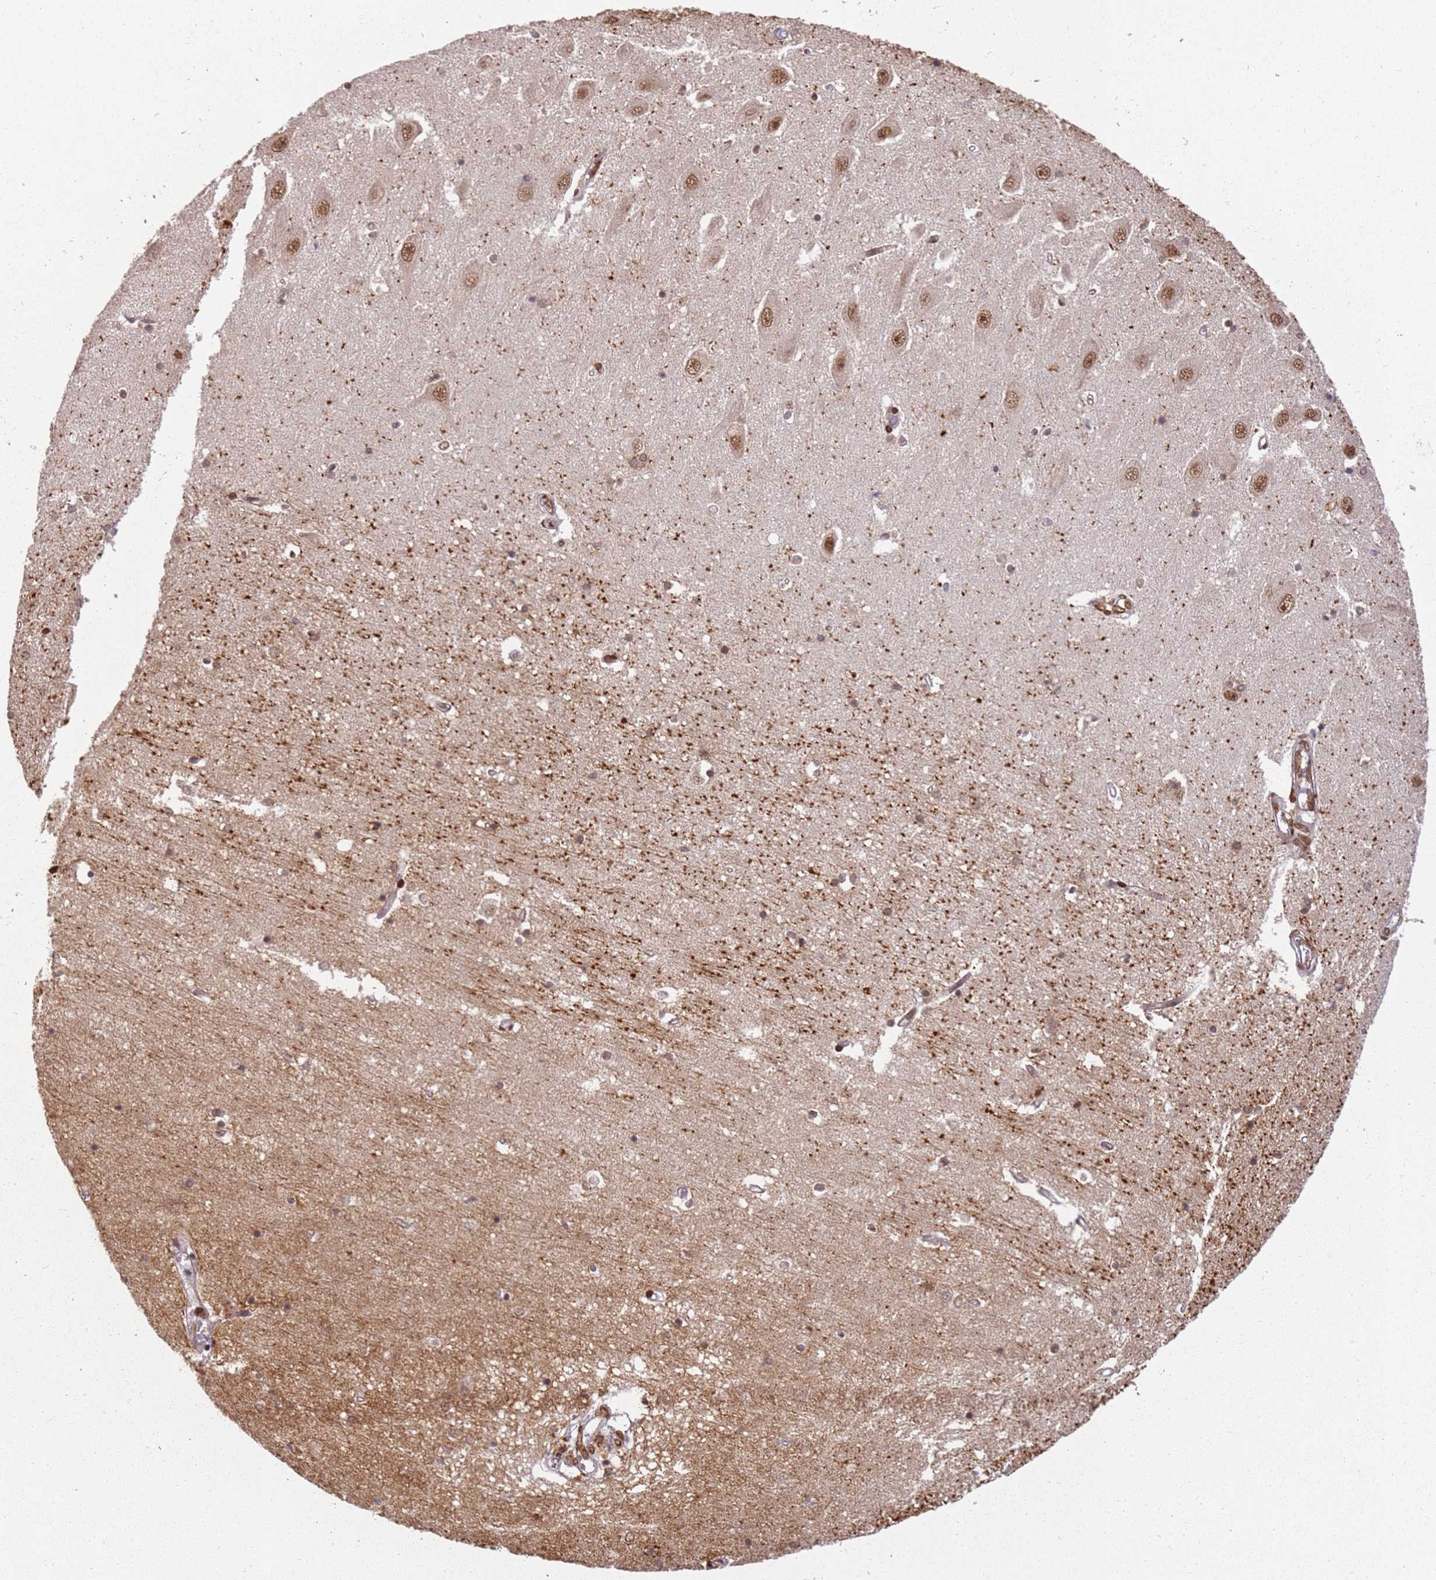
{"staining": {"intensity": "weak", "quantity": "<25%", "location": "nuclear"}, "tissue": "hippocampus", "cell_type": "Glial cells", "image_type": "normal", "snomed": [{"axis": "morphology", "description": "Normal tissue, NOS"}, {"axis": "topography", "description": "Hippocampus"}], "caption": "DAB (3,3'-diaminobenzidine) immunohistochemical staining of benign hippocampus shows no significant positivity in glial cells. (Stains: DAB (3,3'-diaminobenzidine) immunohistochemistry with hematoxylin counter stain, Microscopy: brightfield microscopy at high magnification).", "gene": "TENT4A", "patient": {"sex": "male", "age": 45}}